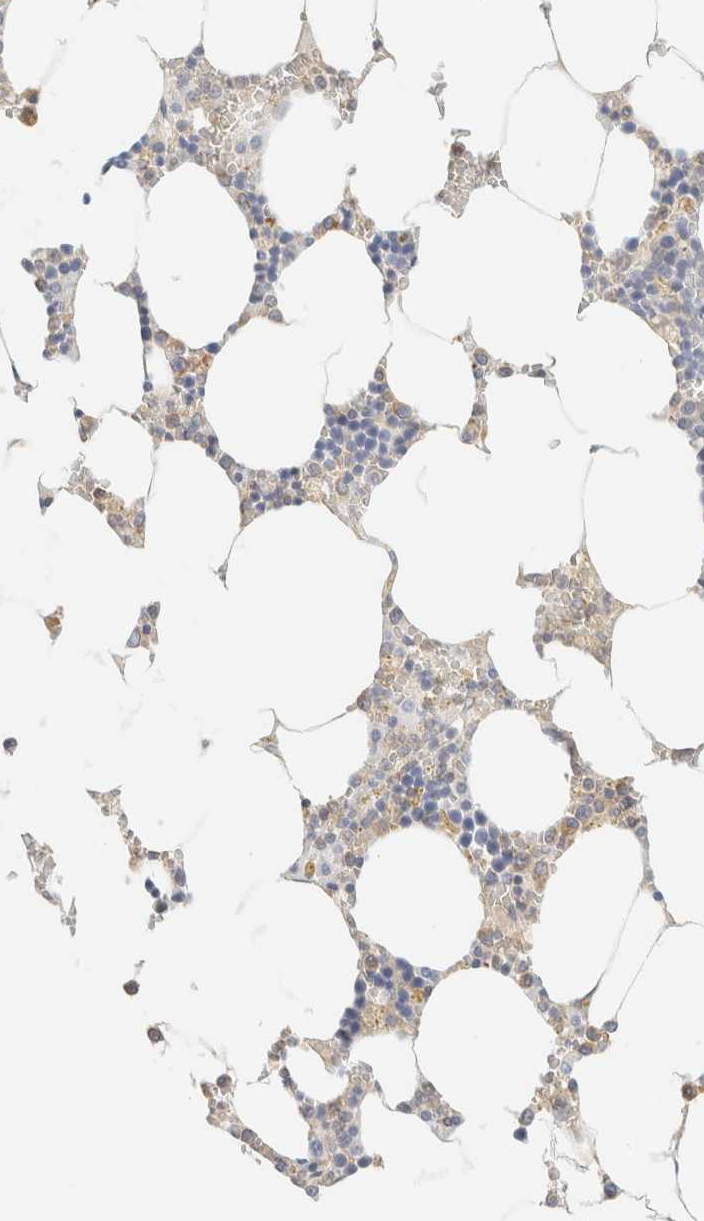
{"staining": {"intensity": "moderate", "quantity": "<25%", "location": "cytoplasmic/membranous"}, "tissue": "bone marrow", "cell_type": "Hematopoietic cells", "image_type": "normal", "snomed": [{"axis": "morphology", "description": "Normal tissue, NOS"}, {"axis": "topography", "description": "Bone marrow"}], "caption": "Immunohistochemistry (IHC) image of unremarkable bone marrow stained for a protein (brown), which reveals low levels of moderate cytoplasmic/membranous staining in approximately <25% of hematopoietic cells.", "gene": "NT5C", "patient": {"sex": "male", "age": 70}}